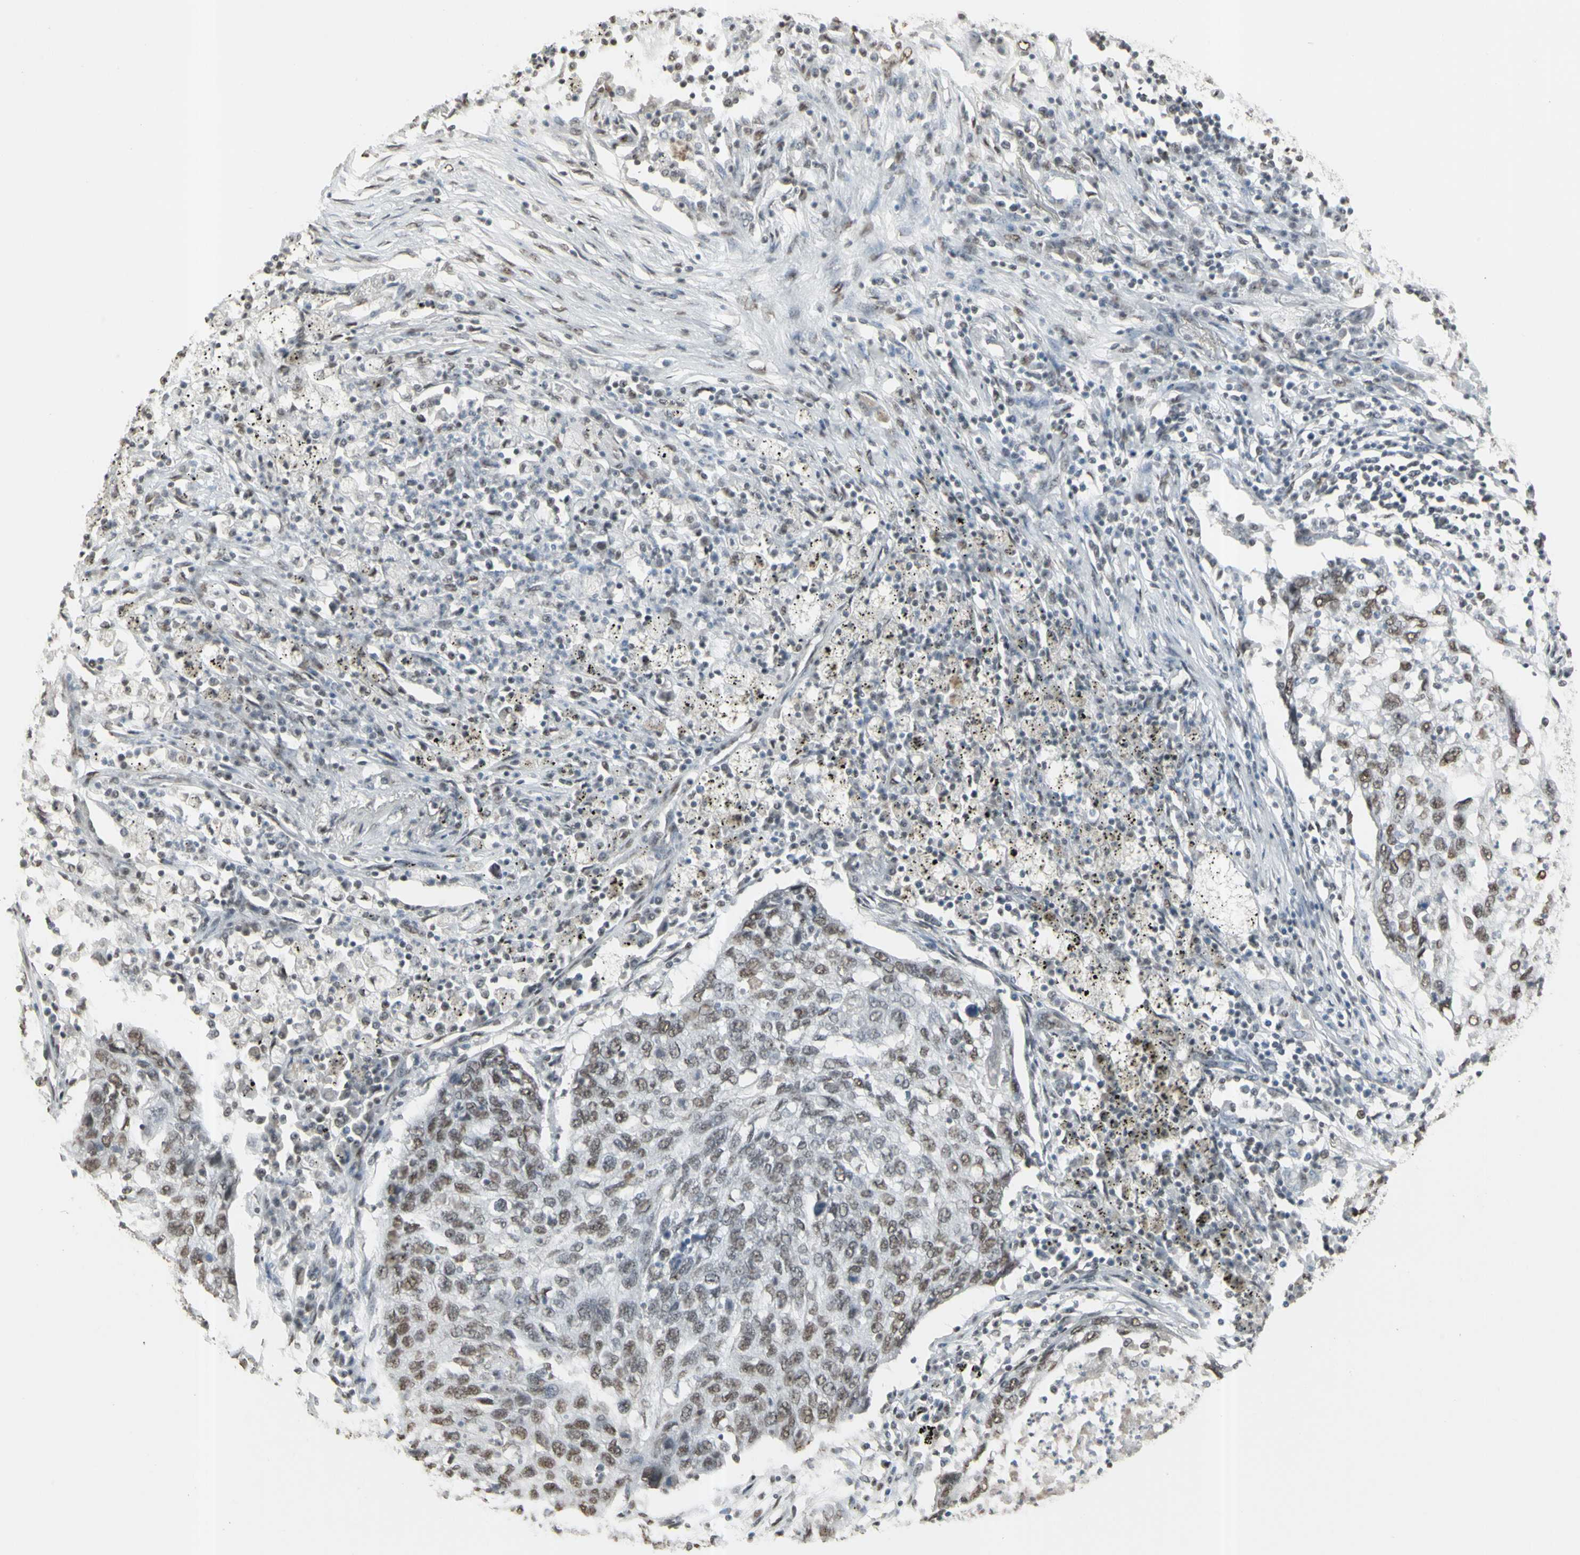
{"staining": {"intensity": "weak", "quantity": ">75%", "location": "nuclear"}, "tissue": "lung cancer", "cell_type": "Tumor cells", "image_type": "cancer", "snomed": [{"axis": "morphology", "description": "Squamous cell carcinoma, NOS"}, {"axis": "topography", "description": "Lung"}], "caption": "Protein expression analysis of human lung squamous cell carcinoma reveals weak nuclear staining in about >75% of tumor cells. The staining was performed using DAB to visualize the protein expression in brown, while the nuclei were stained in blue with hematoxylin (Magnification: 20x).", "gene": "TRIM28", "patient": {"sex": "female", "age": 63}}